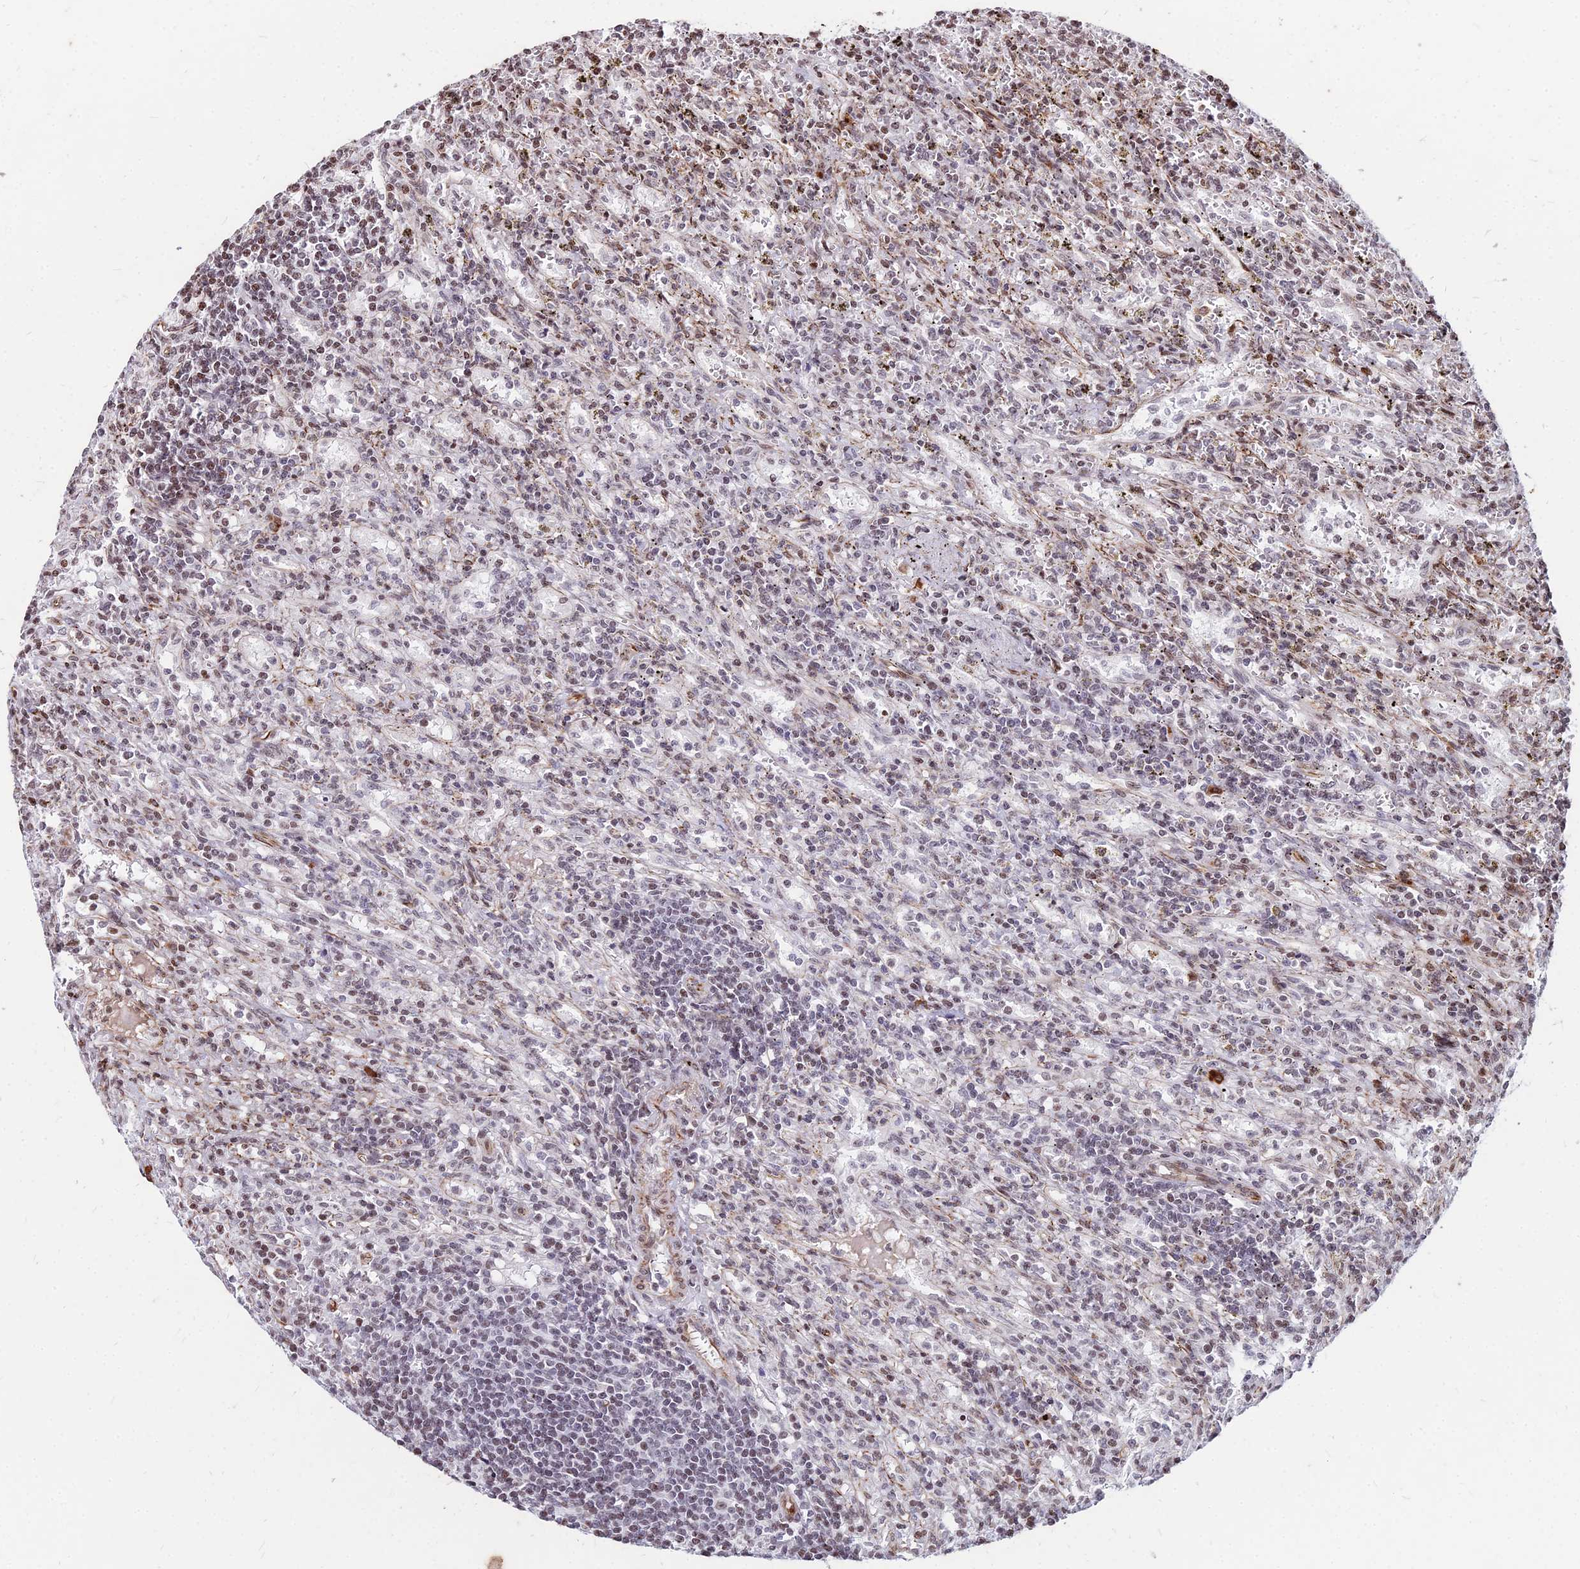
{"staining": {"intensity": "weak", "quantity": "<25%", "location": "nuclear"}, "tissue": "lymphoma", "cell_type": "Tumor cells", "image_type": "cancer", "snomed": [{"axis": "morphology", "description": "Malignant lymphoma, non-Hodgkin's type, Low grade"}, {"axis": "topography", "description": "Spleen"}], "caption": "This is an immunohistochemistry histopathology image of human low-grade malignant lymphoma, non-Hodgkin's type. There is no positivity in tumor cells.", "gene": "NYAP2", "patient": {"sex": "male", "age": 76}}